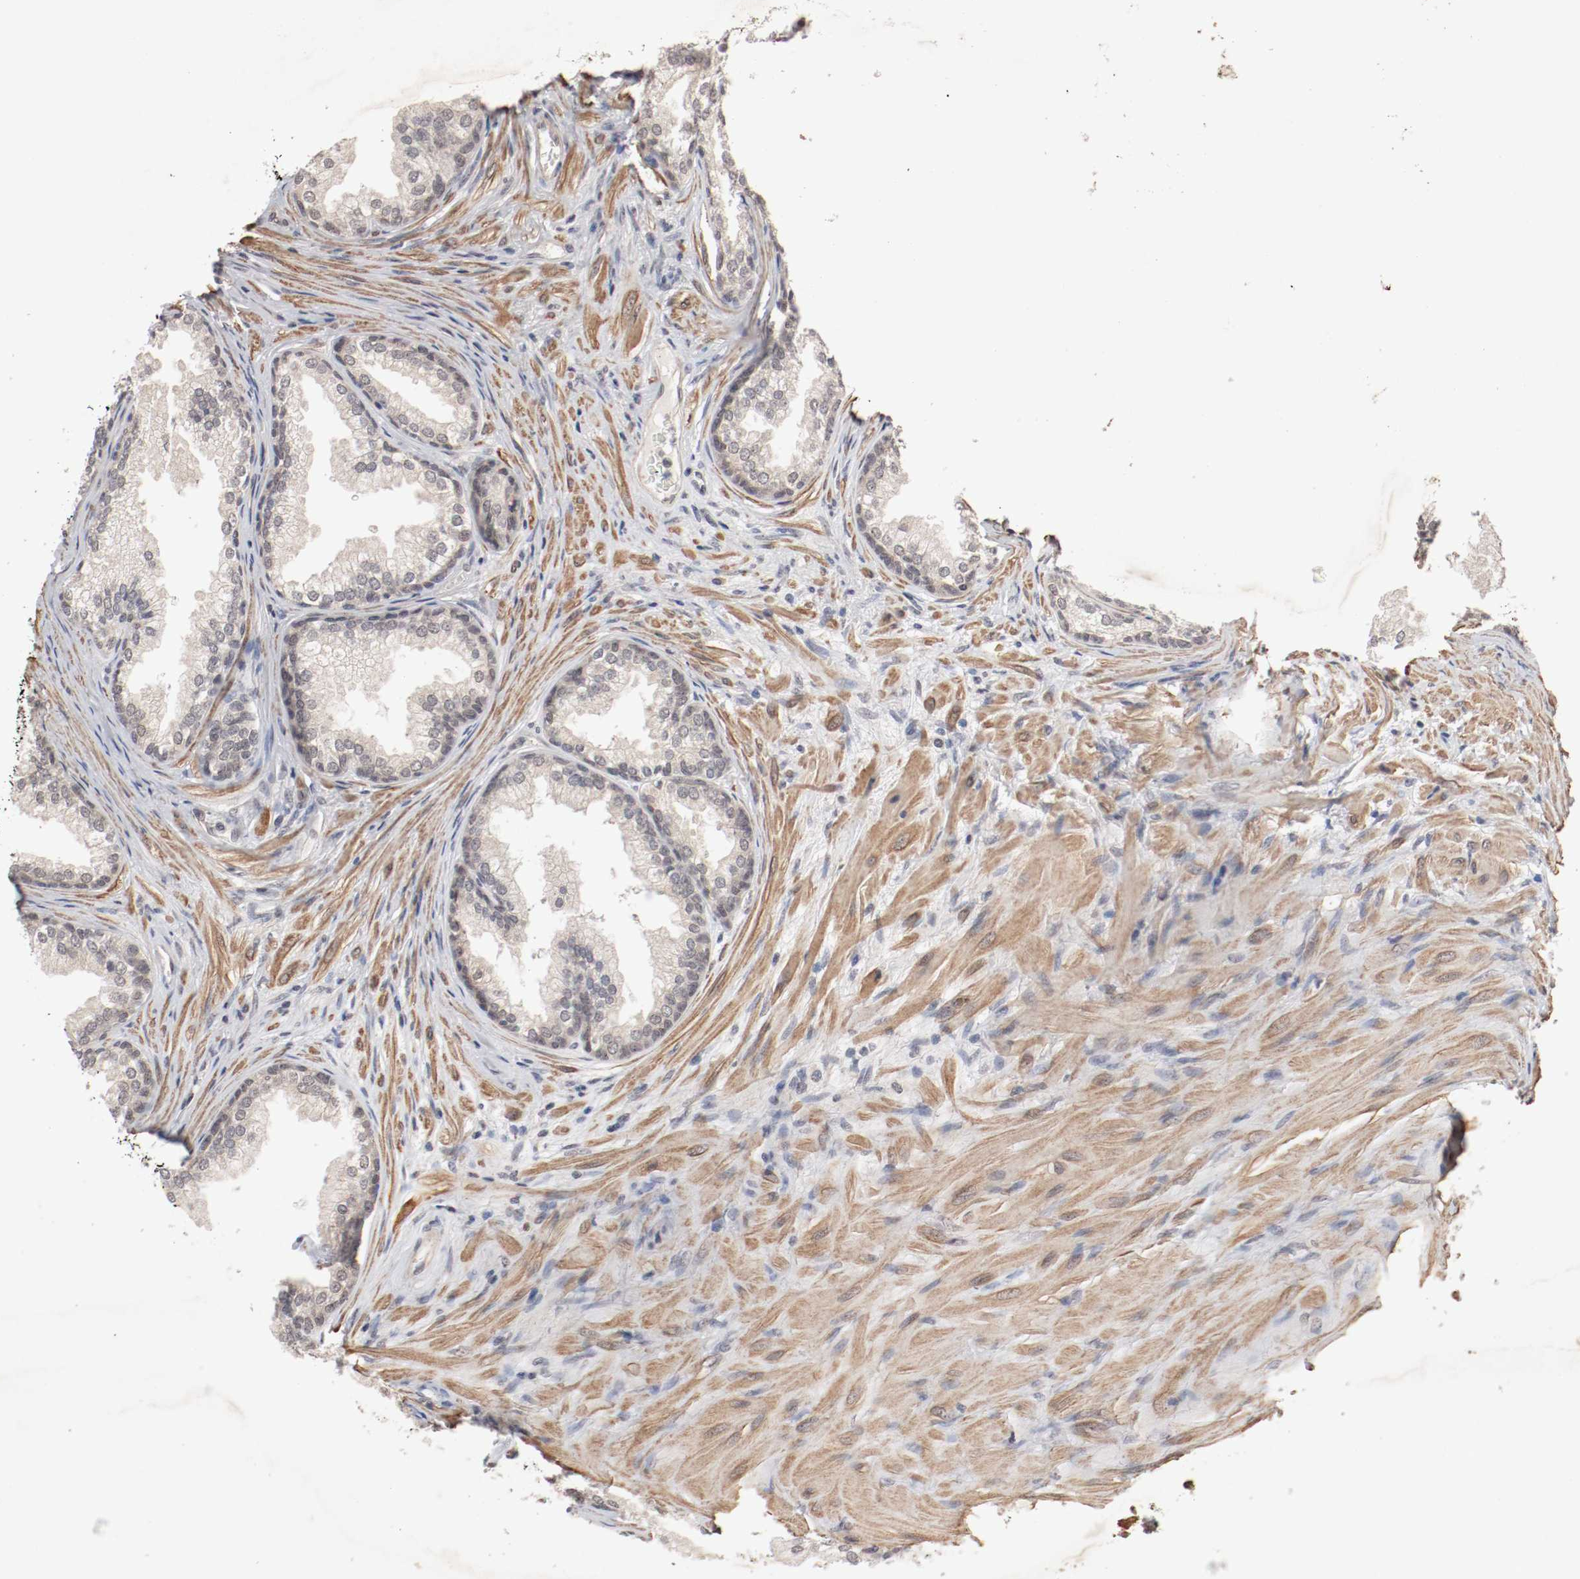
{"staining": {"intensity": "weak", "quantity": "25%-75%", "location": "cytoplasmic/membranous,nuclear"}, "tissue": "prostate", "cell_type": "Glandular cells", "image_type": "normal", "snomed": [{"axis": "morphology", "description": "Normal tissue, NOS"}, {"axis": "topography", "description": "Prostate"}], "caption": "Glandular cells display low levels of weak cytoplasmic/membranous,nuclear positivity in approximately 25%-75% of cells in unremarkable prostate.", "gene": "CSNK2B", "patient": {"sex": "male", "age": 76}}